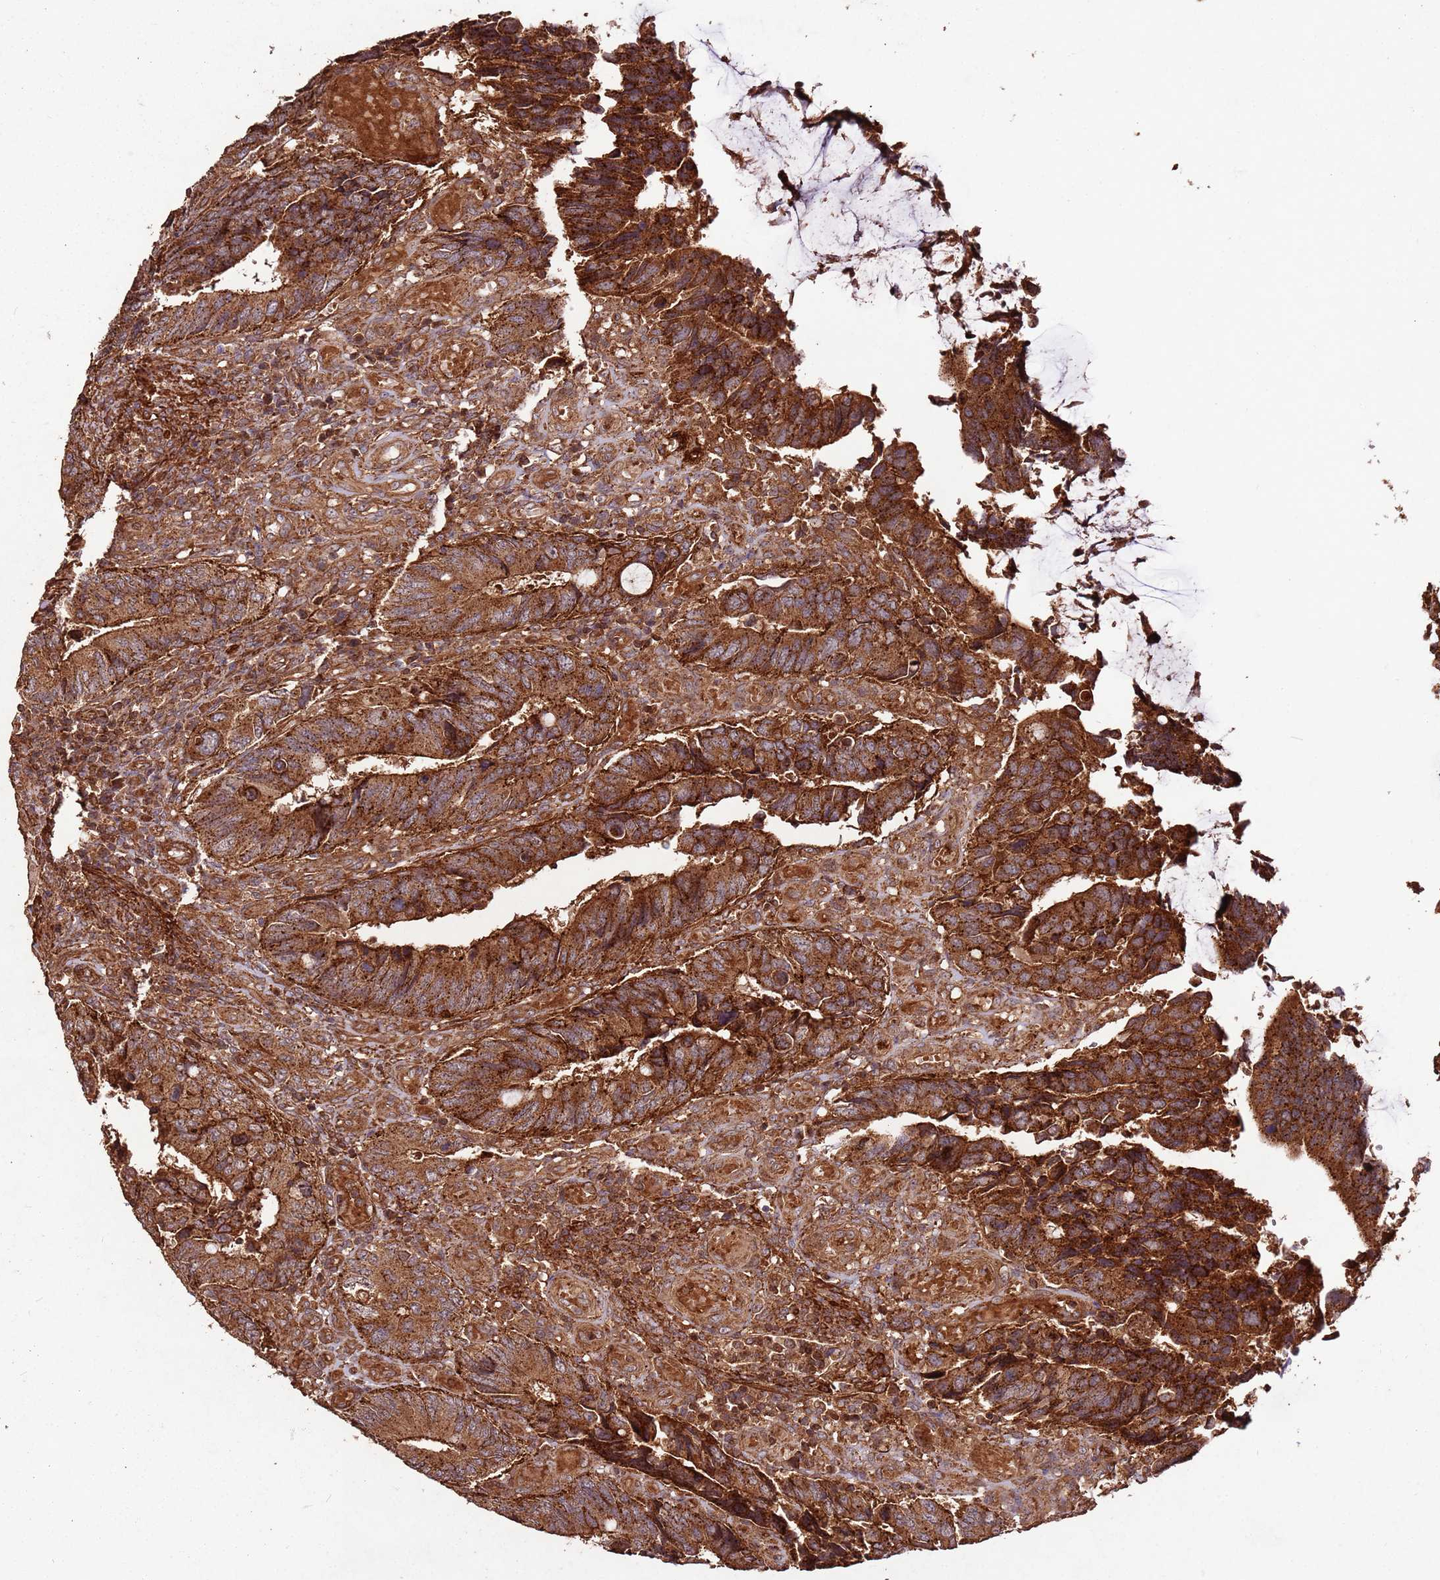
{"staining": {"intensity": "strong", "quantity": ">75%", "location": "cytoplasmic/membranous"}, "tissue": "colorectal cancer", "cell_type": "Tumor cells", "image_type": "cancer", "snomed": [{"axis": "morphology", "description": "Adenocarcinoma, NOS"}, {"axis": "topography", "description": "Colon"}], "caption": "High-magnification brightfield microscopy of colorectal adenocarcinoma stained with DAB (3,3'-diaminobenzidine) (brown) and counterstained with hematoxylin (blue). tumor cells exhibit strong cytoplasmic/membranous expression is seen in approximately>75% of cells. The staining was performed using DAB to visualize the protein expression in brown, while the nuclei were stained in blue with hematoxylin (Magnification: 20x).", "gene": "FAM186A", "patient": {"sex": "male", "age": 87}}